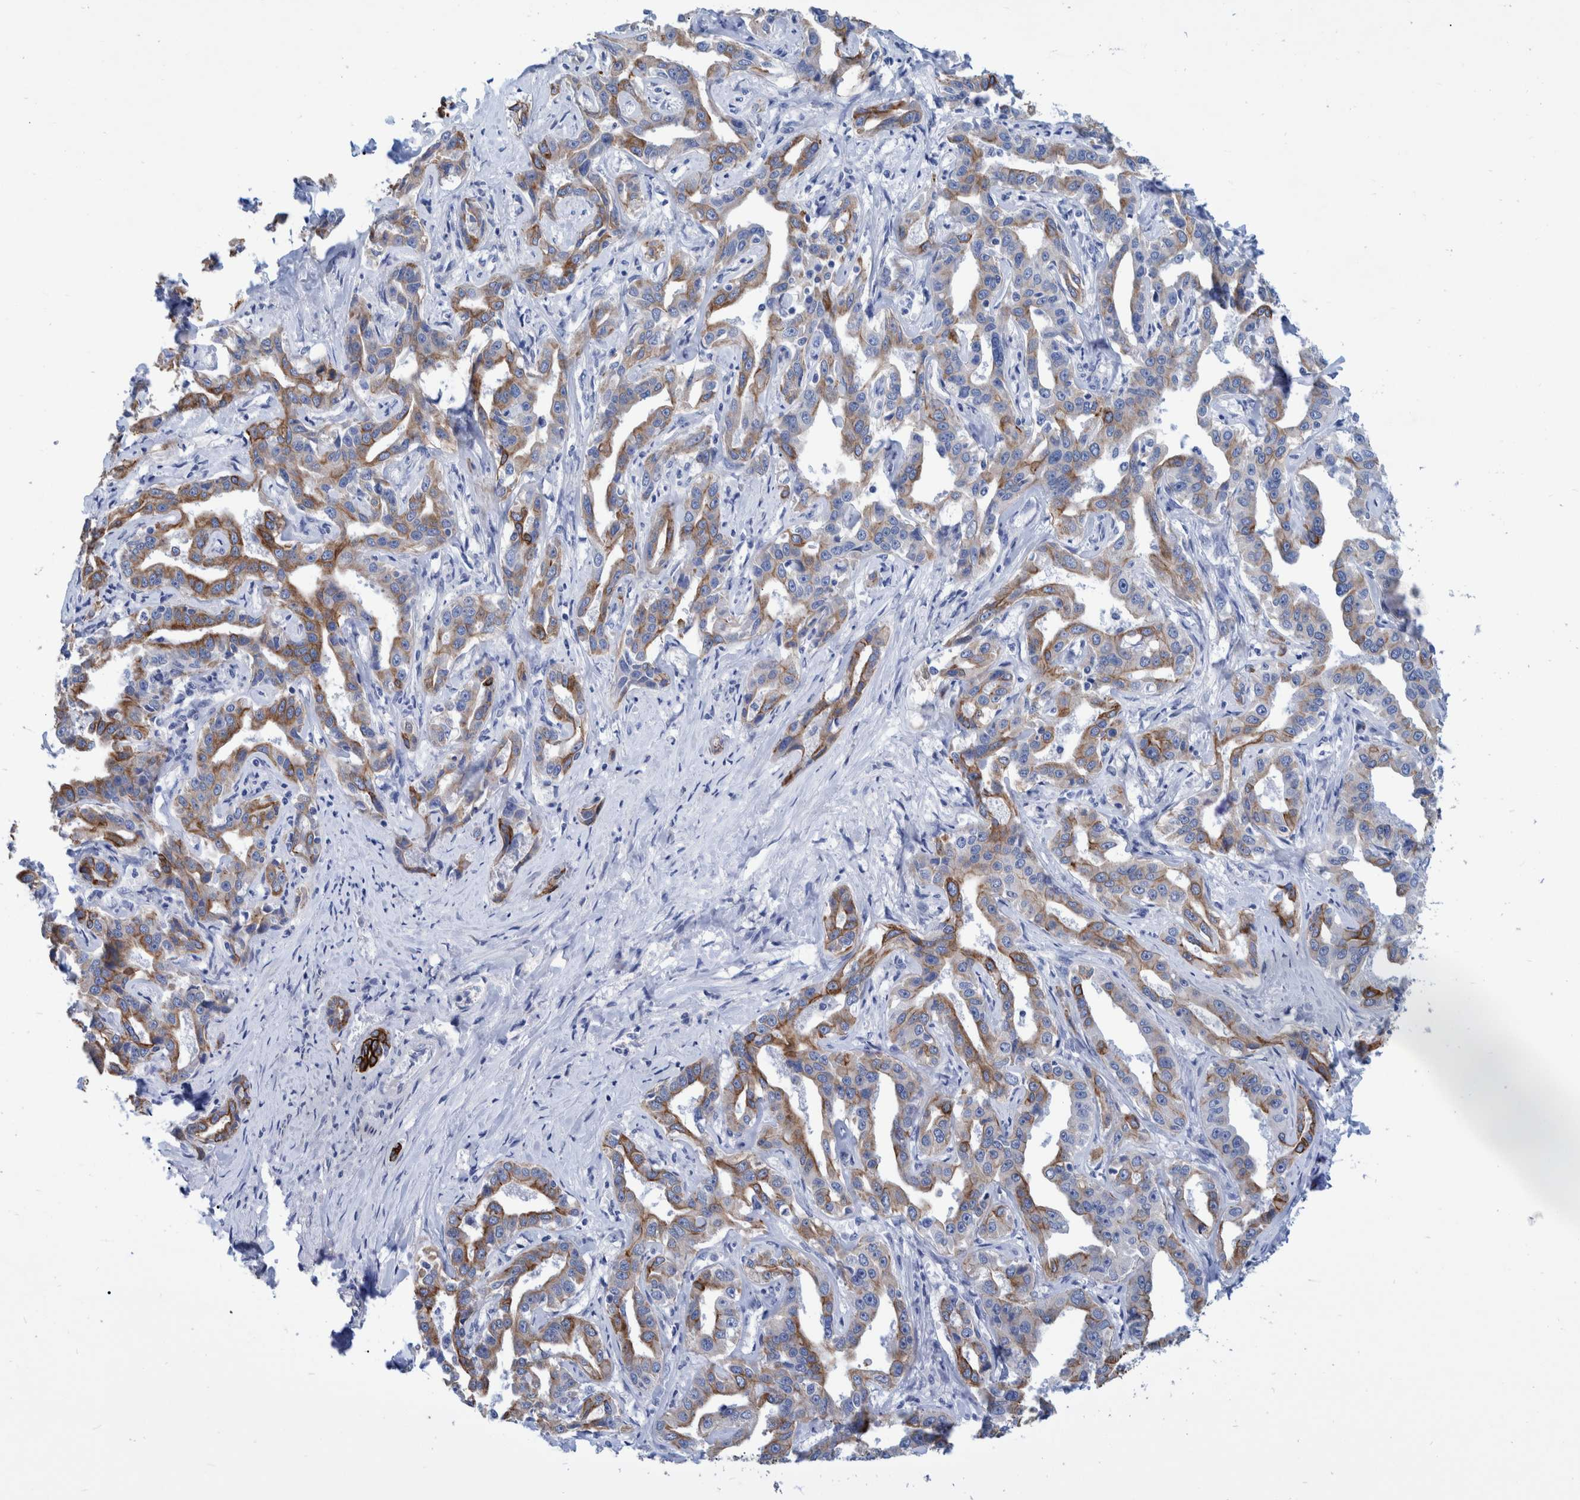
{"staining": {"intensity": "moderate", "quantity": ">75%", "location": "cytoplasmic/membranous"}, "tissue": "liver cancer", "cell_type": "Tumor cells", "image_type": "cancer", "snomed": [{"axis": "morphology", "description": "Cholangiocarcinoma"}, {"axis": "topography", "description": "Liver"}], "caption": "Tumor cells reveal medium levels of moderate cytoplasmic/membranous staining in approximately >75% of cells in liver cholangiocarcinoma.", "gene": "MKS1", "patient": {"sex": "male", "age": 59}}